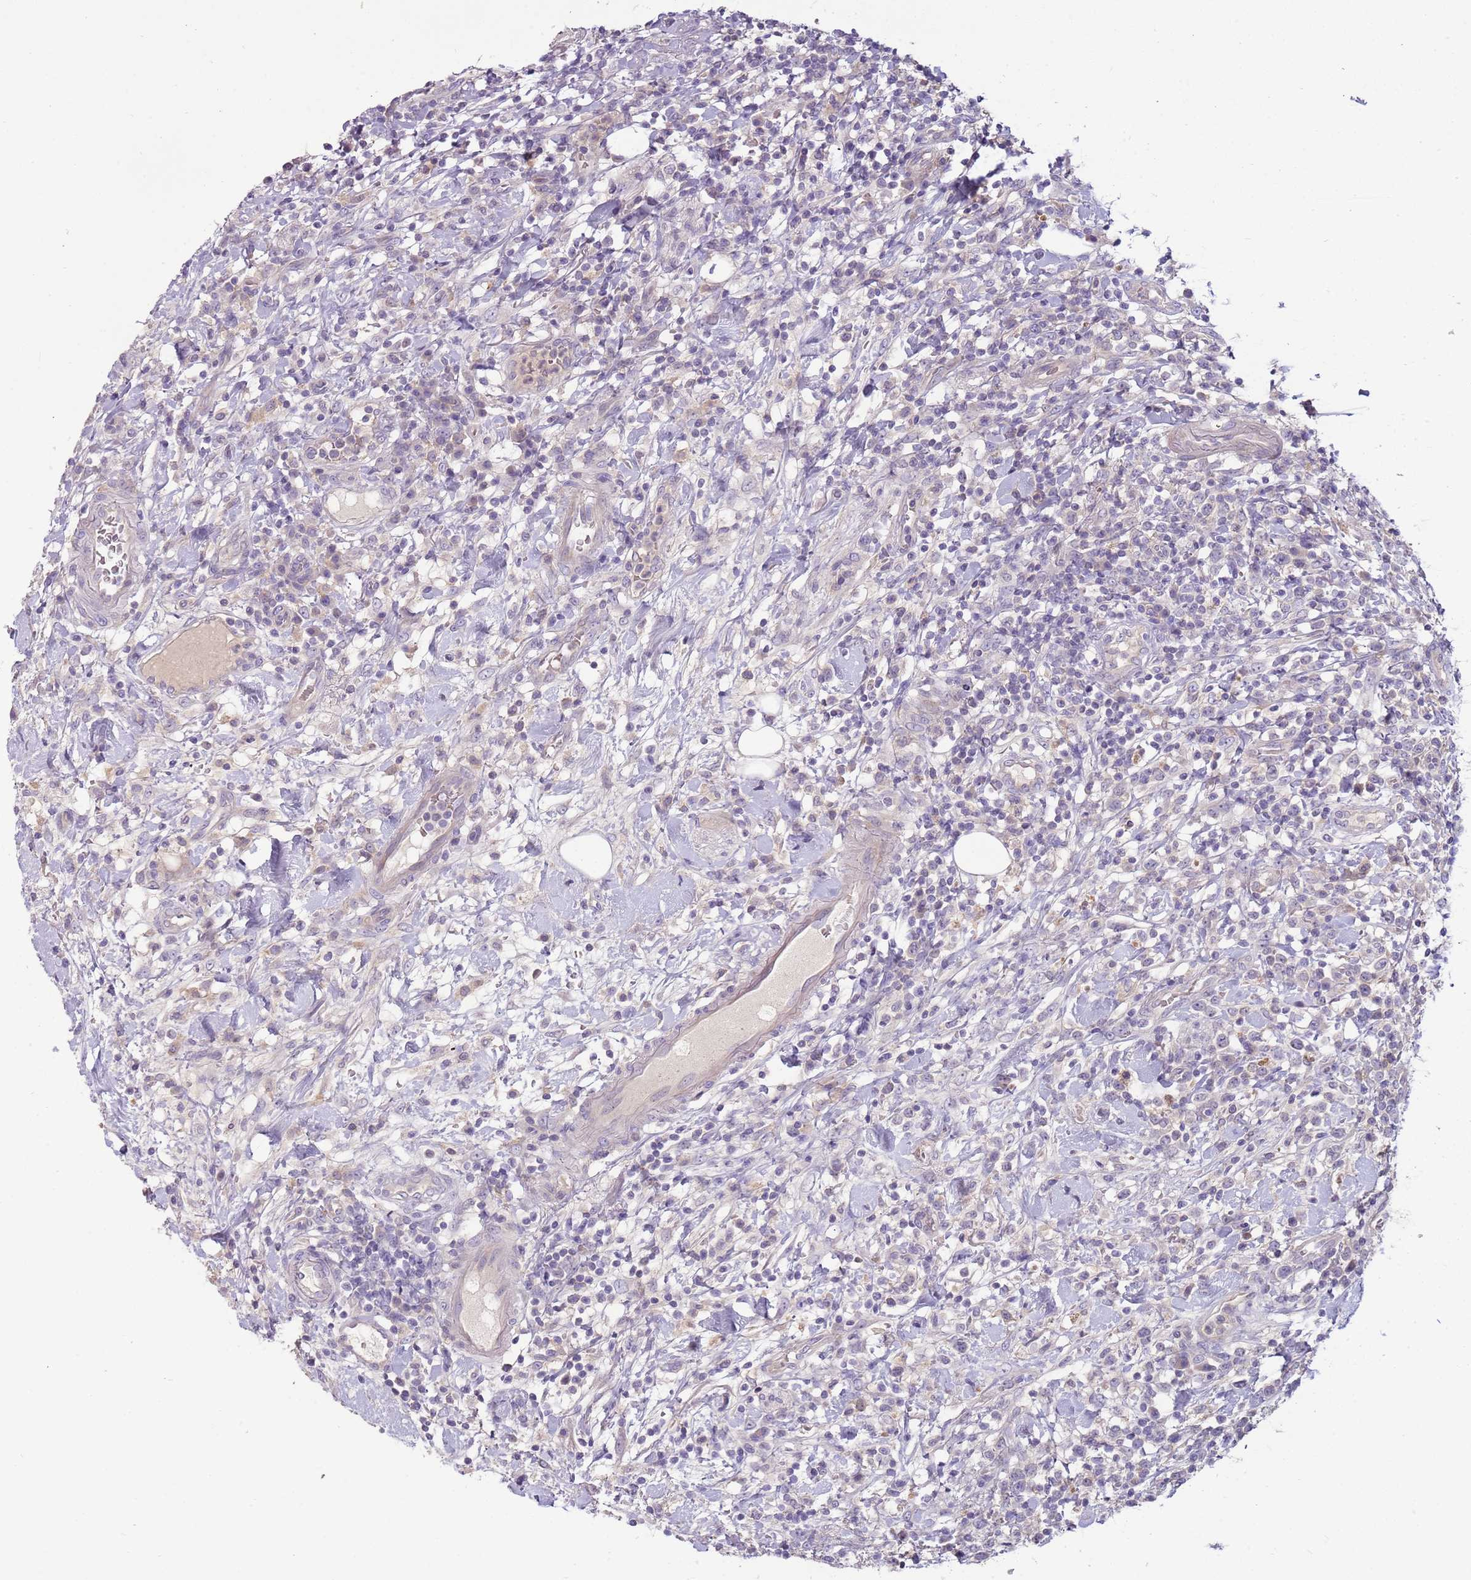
{"staining": {"intensity": "negative", "quantity": "none", "location": "none"}, "tissue": "lymphoma", "cell_type": "Tumor cells", "image_type": "cancer", "snomed": [{"axis": "morphology", "description": "Malignant lymphoma, non-Hodgkin's type, High grade"}, {"axis": "topography", "description": "Colon"}], "caption": "A histopathology image of human lymphoma is negative for staining in tumor cells. Nuclei are stained in blue.", "gene": "ARHGAP5", "patient": {"sex": "female", "age": 53}}